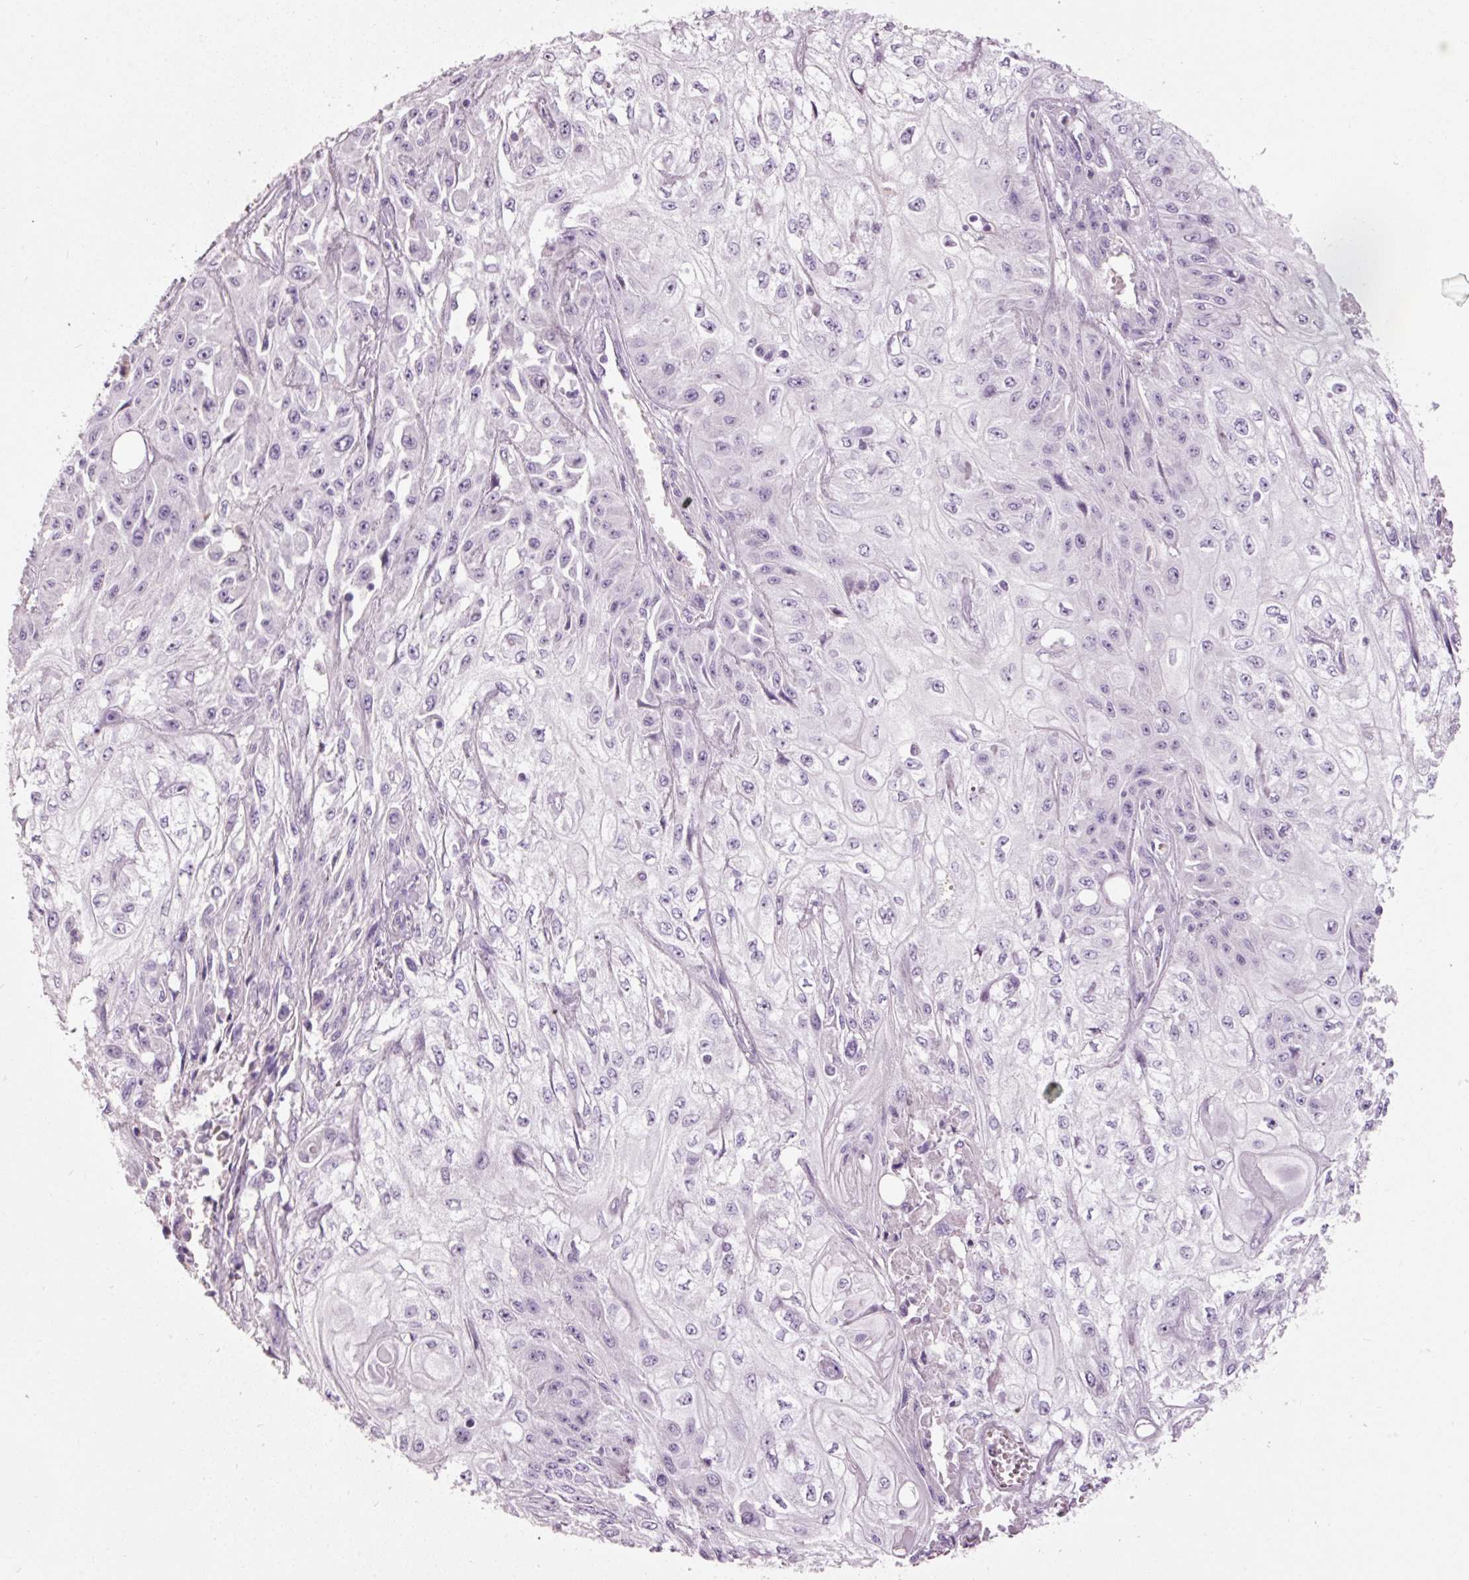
{"staining": {"intensity": "negative", "quantity": "none", "location": "none"}, "tissue": "skin cancer", "cell_type": "Tumor cells", "image_type": "cancer", "snomed": [{"axis": "morphology", "description": "Squamous cell carcinoma, NOS"}, {"axis": "morphology", "description": "Squamous cell carcinoma, metastatic, NOS"}, {"axis": "topography", "description": "Skin"}, {"axis": "topography", "description": "Lymph node"}], "caption": "Skin cancer was stained to show a protein in brown. There is no significant expression in tumor cells. The staining was performed using DAB (3,3'-diaminobenzidine) to visualize the protein expression in brown, while the nuclei were stained in blue with hematoxylin (Magnification: 20x).", "gene": "MUC5AC", "patient": {"sex": "male", "age": 75}}